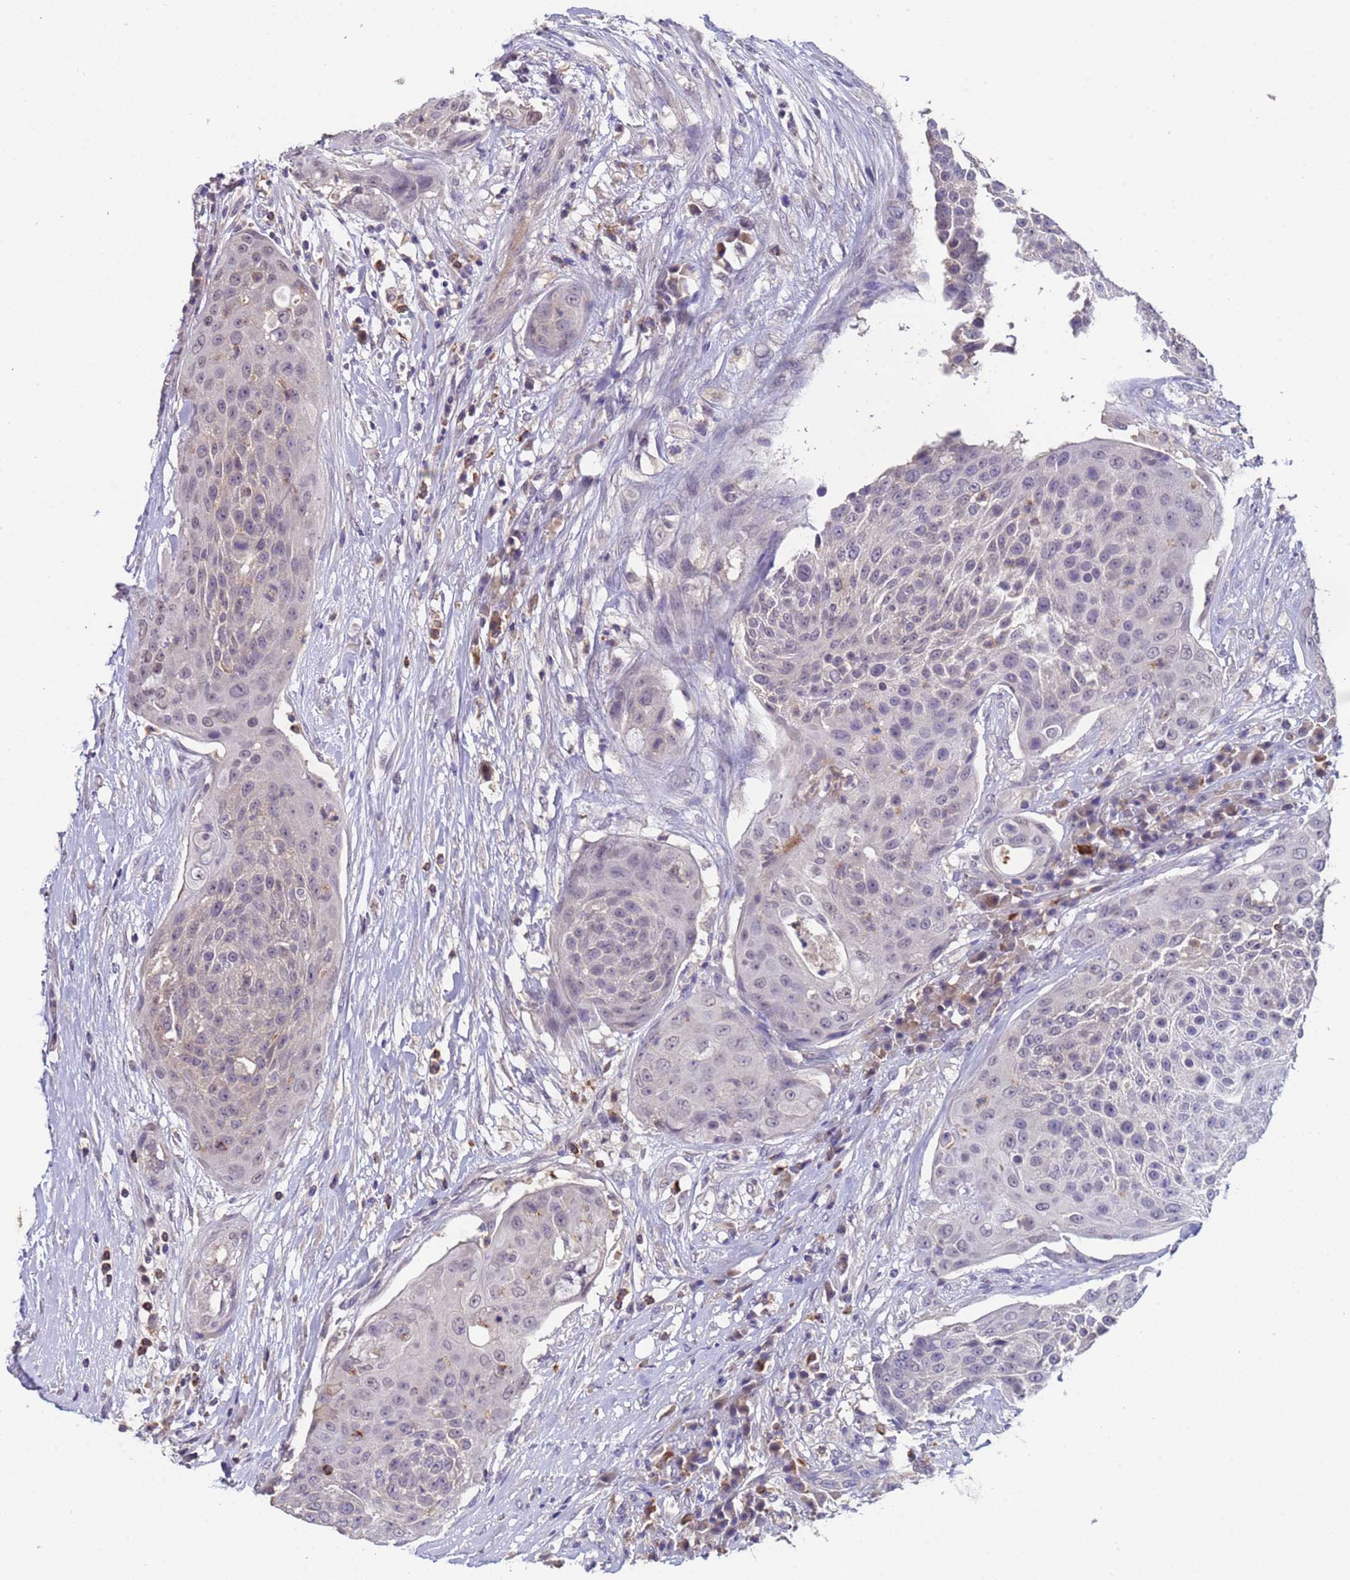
{"staining": {"intensity": "weak", "quantity": "<25%", "location": "nuclear"}, "tissue": "urothelial cancer", "cell_type": "Tumor cells", "image_type": "cancer", "snomed": [{"axis": "morphology", "description": "Urothelial carcinoma, High grade"}, {"axis": "topography", "description": "Urinary bladder"}], "caption": "This is a photomicrograph of immunohistochemistry (IHC) staining of high-grade urothelial carcinoma, which shows no staining in tumor cells.", "gene": "ZNF248", "patient": {"sex": "female", "age": 63}}